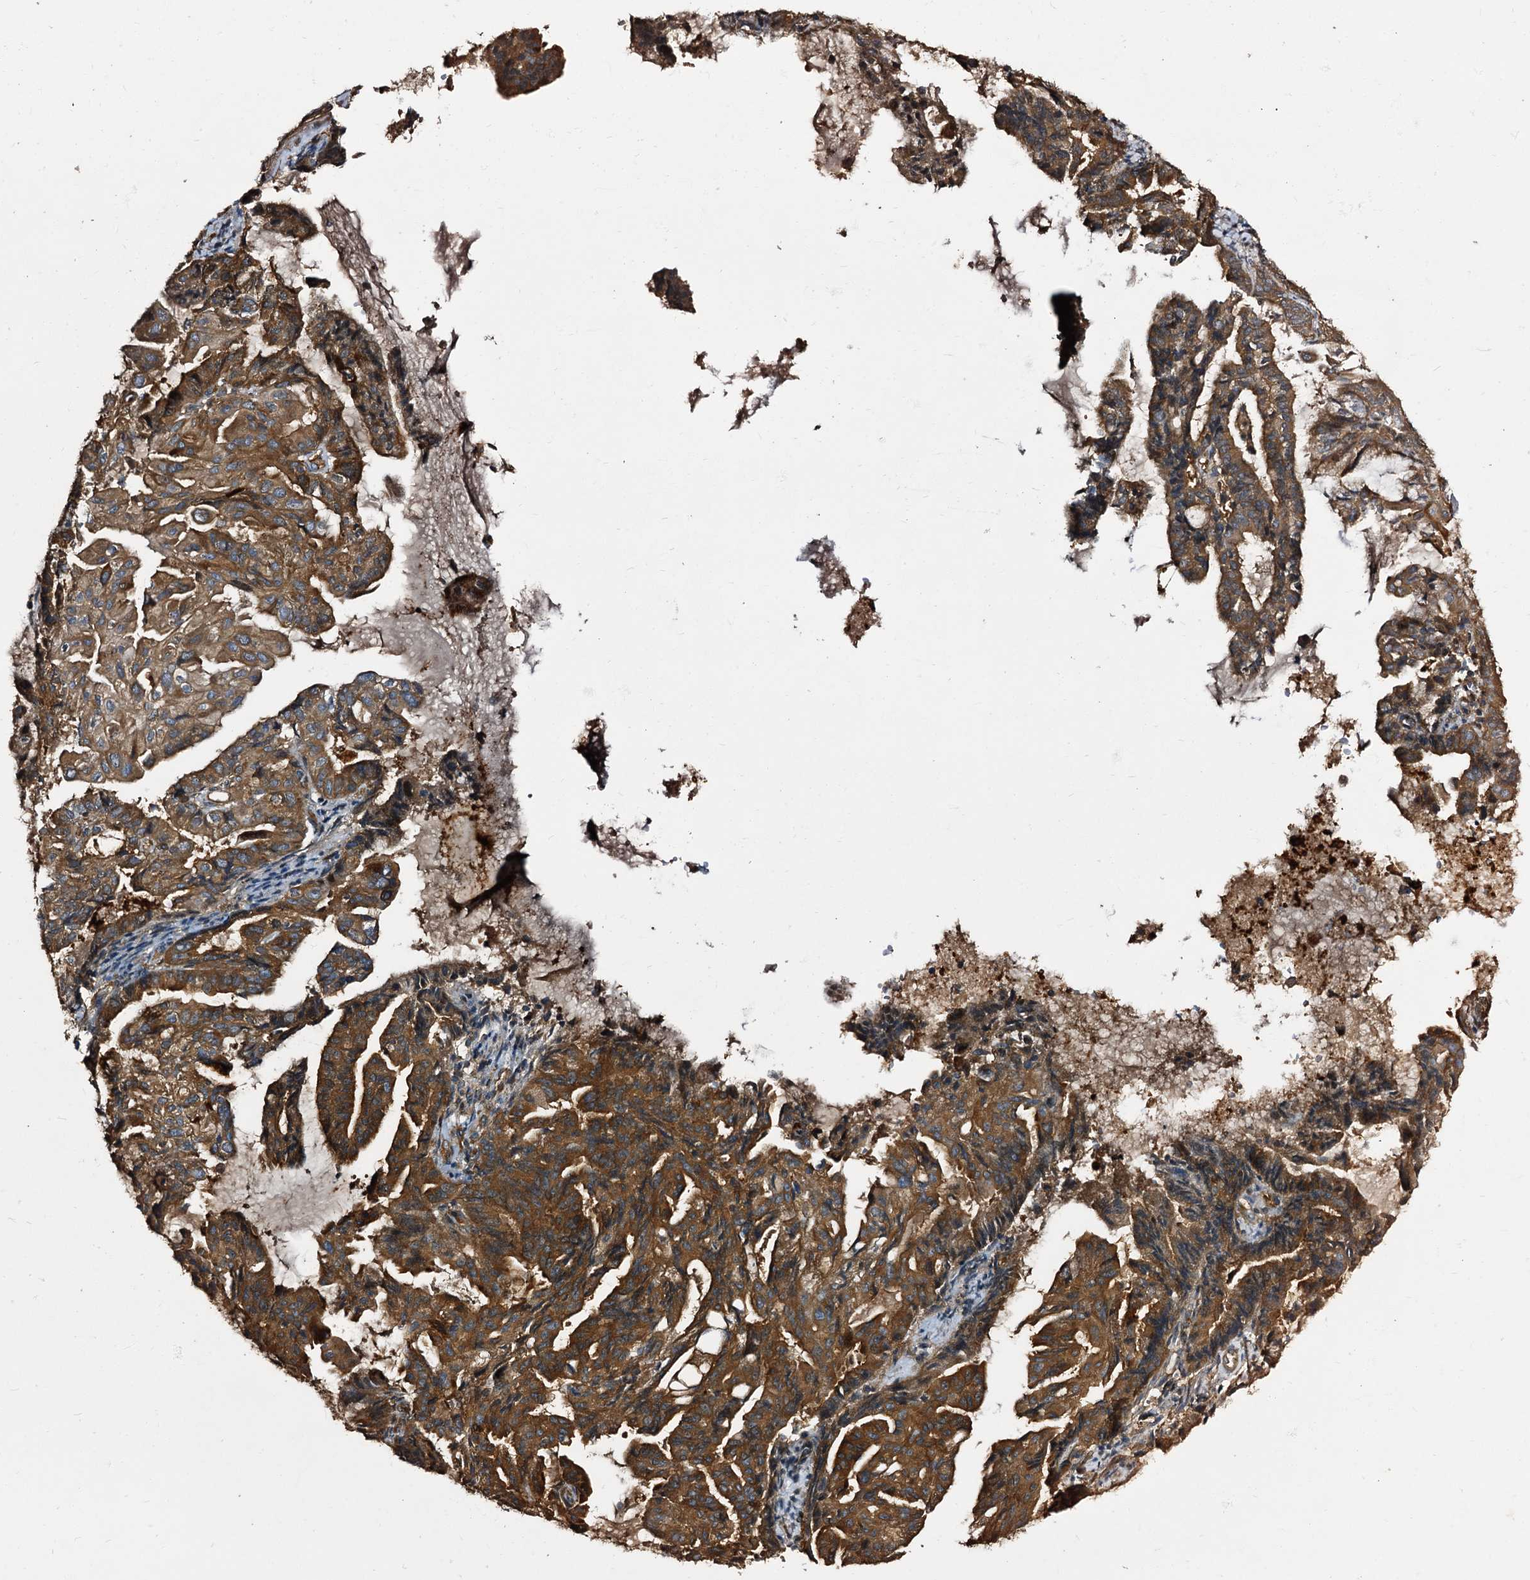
{"staining": {"intensity": "strong", "quantity": ">75%", "location": "cytoplasmic/membranous"}, "tissue": "endometrial cancer", "cell_type": "Tumor cells", "image_type": "cancer", "snomed": [{"axis": "morphology", "description": "Adenocarcinoma, NOS"}, {"axis": "topography", "description": "Endometrium"}], "caption": "Protein staining exhibits strong cytoplasmic/membranous positivity in approximately >75% of tumor cells in adenocarcinoma (endometrial). (DAB (3,3'-diaminobenzidine) = brown stain, brightfield microscopy at high magnification).", "gene": "PEX5", "patient": {"sex": "female", "age": 86}}